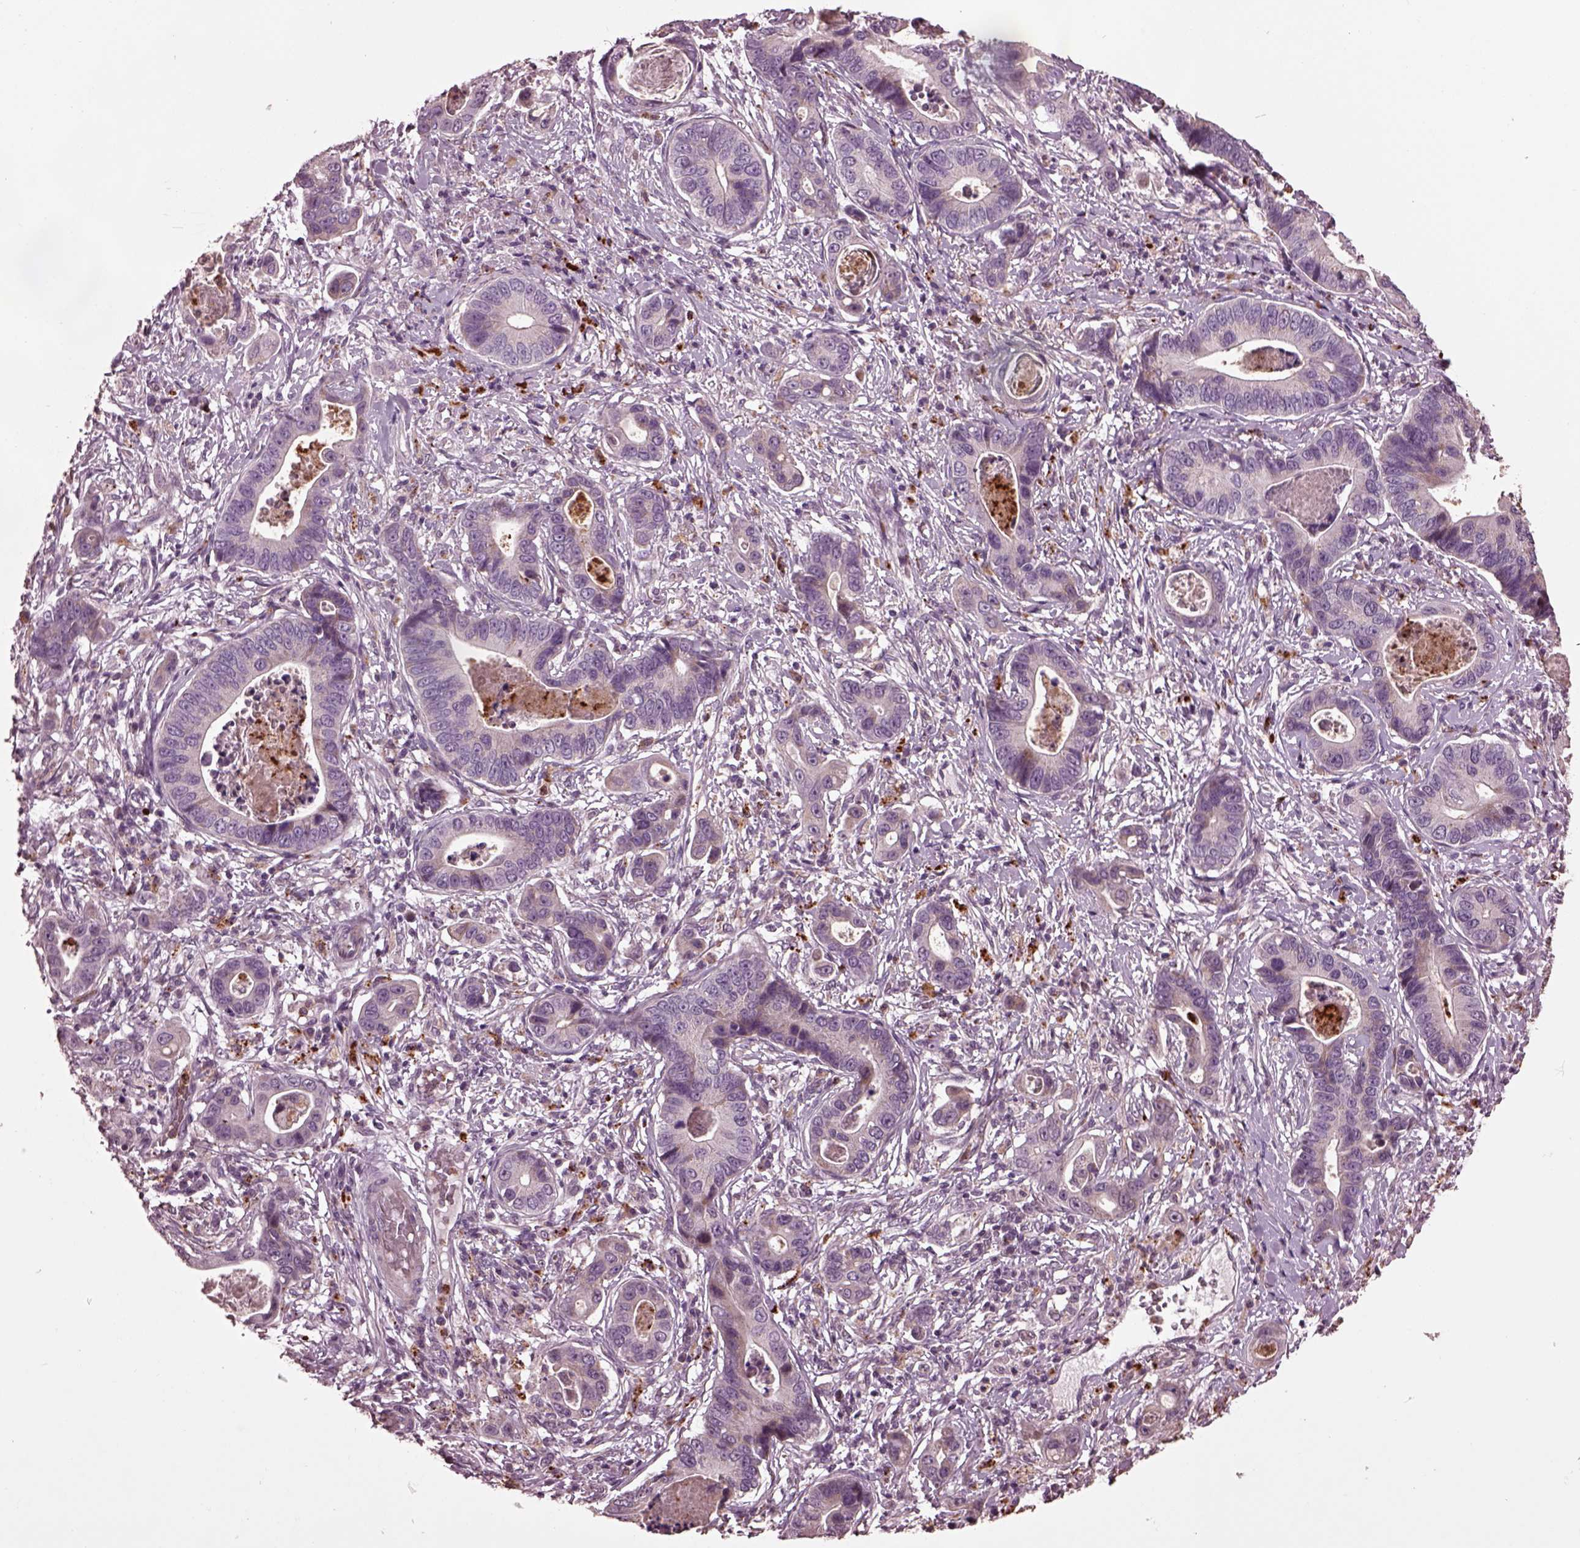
{"staining": {"intensity": "negative", "quantity": "none", "location": "none"}, "tissue": "stomach cancer", "cell_type": "Tumor cells", "image_type": "cancer", "snomed": [{"axis": "morphology", "description": "Adenocarcinoma, NOS"}, {"axis": "topography", "description": "Stomach"}], "caption": "This is an immunohistochemistry histopathology image of human stomach adenocarcinoma. There is no positivity in tumor cells.", "gene": "RUFY3", "patient": {"sex": "male", "age": 84}}